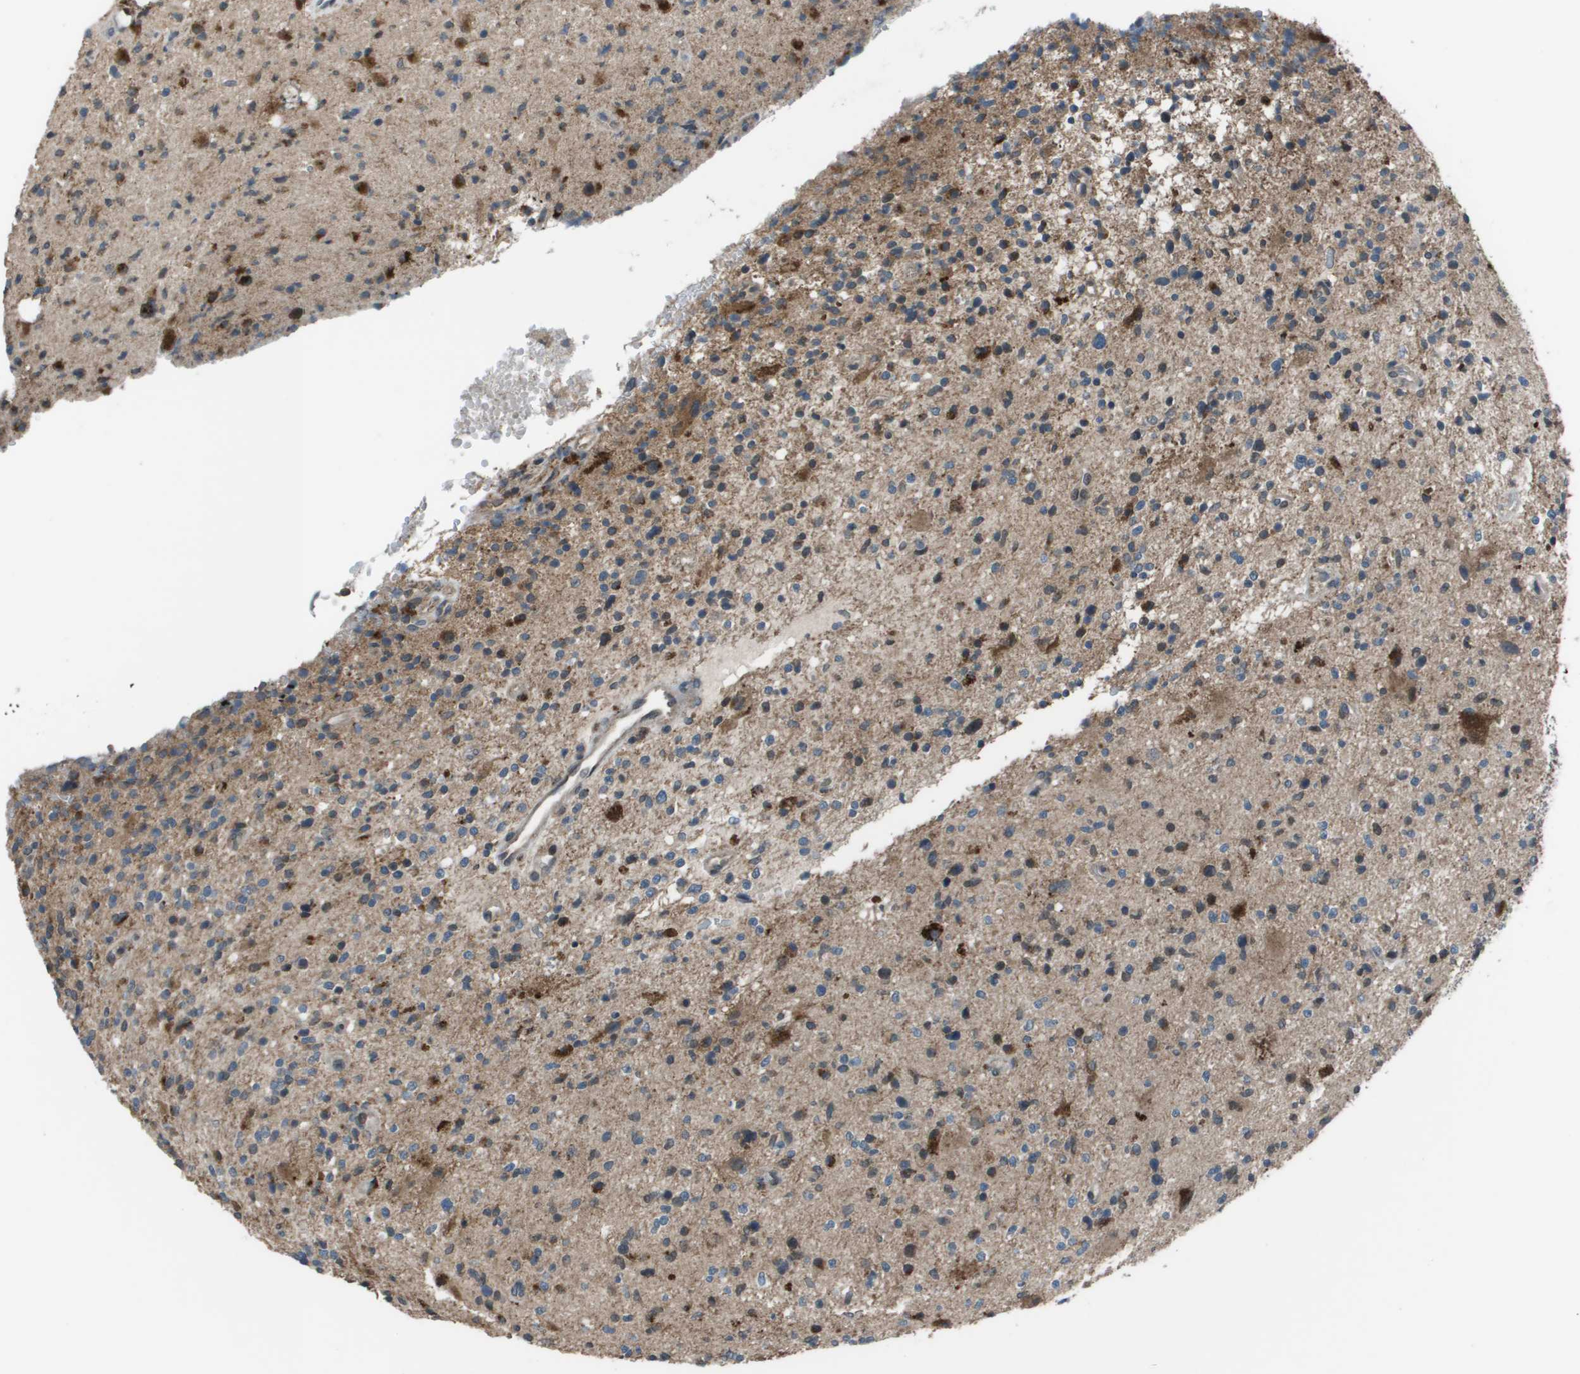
{"staining": {"intensity": "moderate", "quantity": "25%-75%", "location": "cytoplasmic/membranous"}, "tissue": "glioma", "cell_type": "Tumor cells", "image_type": "cancer", "snomed": [{"axis": "morphology", "description": "Glioma, malignant, High grade"}, {"axis": "topography", "description": "Brain"}], "caption": "Protein expression analysis of human malignant glioma (high-grade) reveals moderate cytoplasmic/membranous positivity in approximately 25%-75% of tumor cells. The staining was performed using DAB, with brown indicating positive protein expression. Nuclei are stained blue with hematoxylin.", "gene": "GOSR2", "patient": {"sex": "male", "age": 48}}